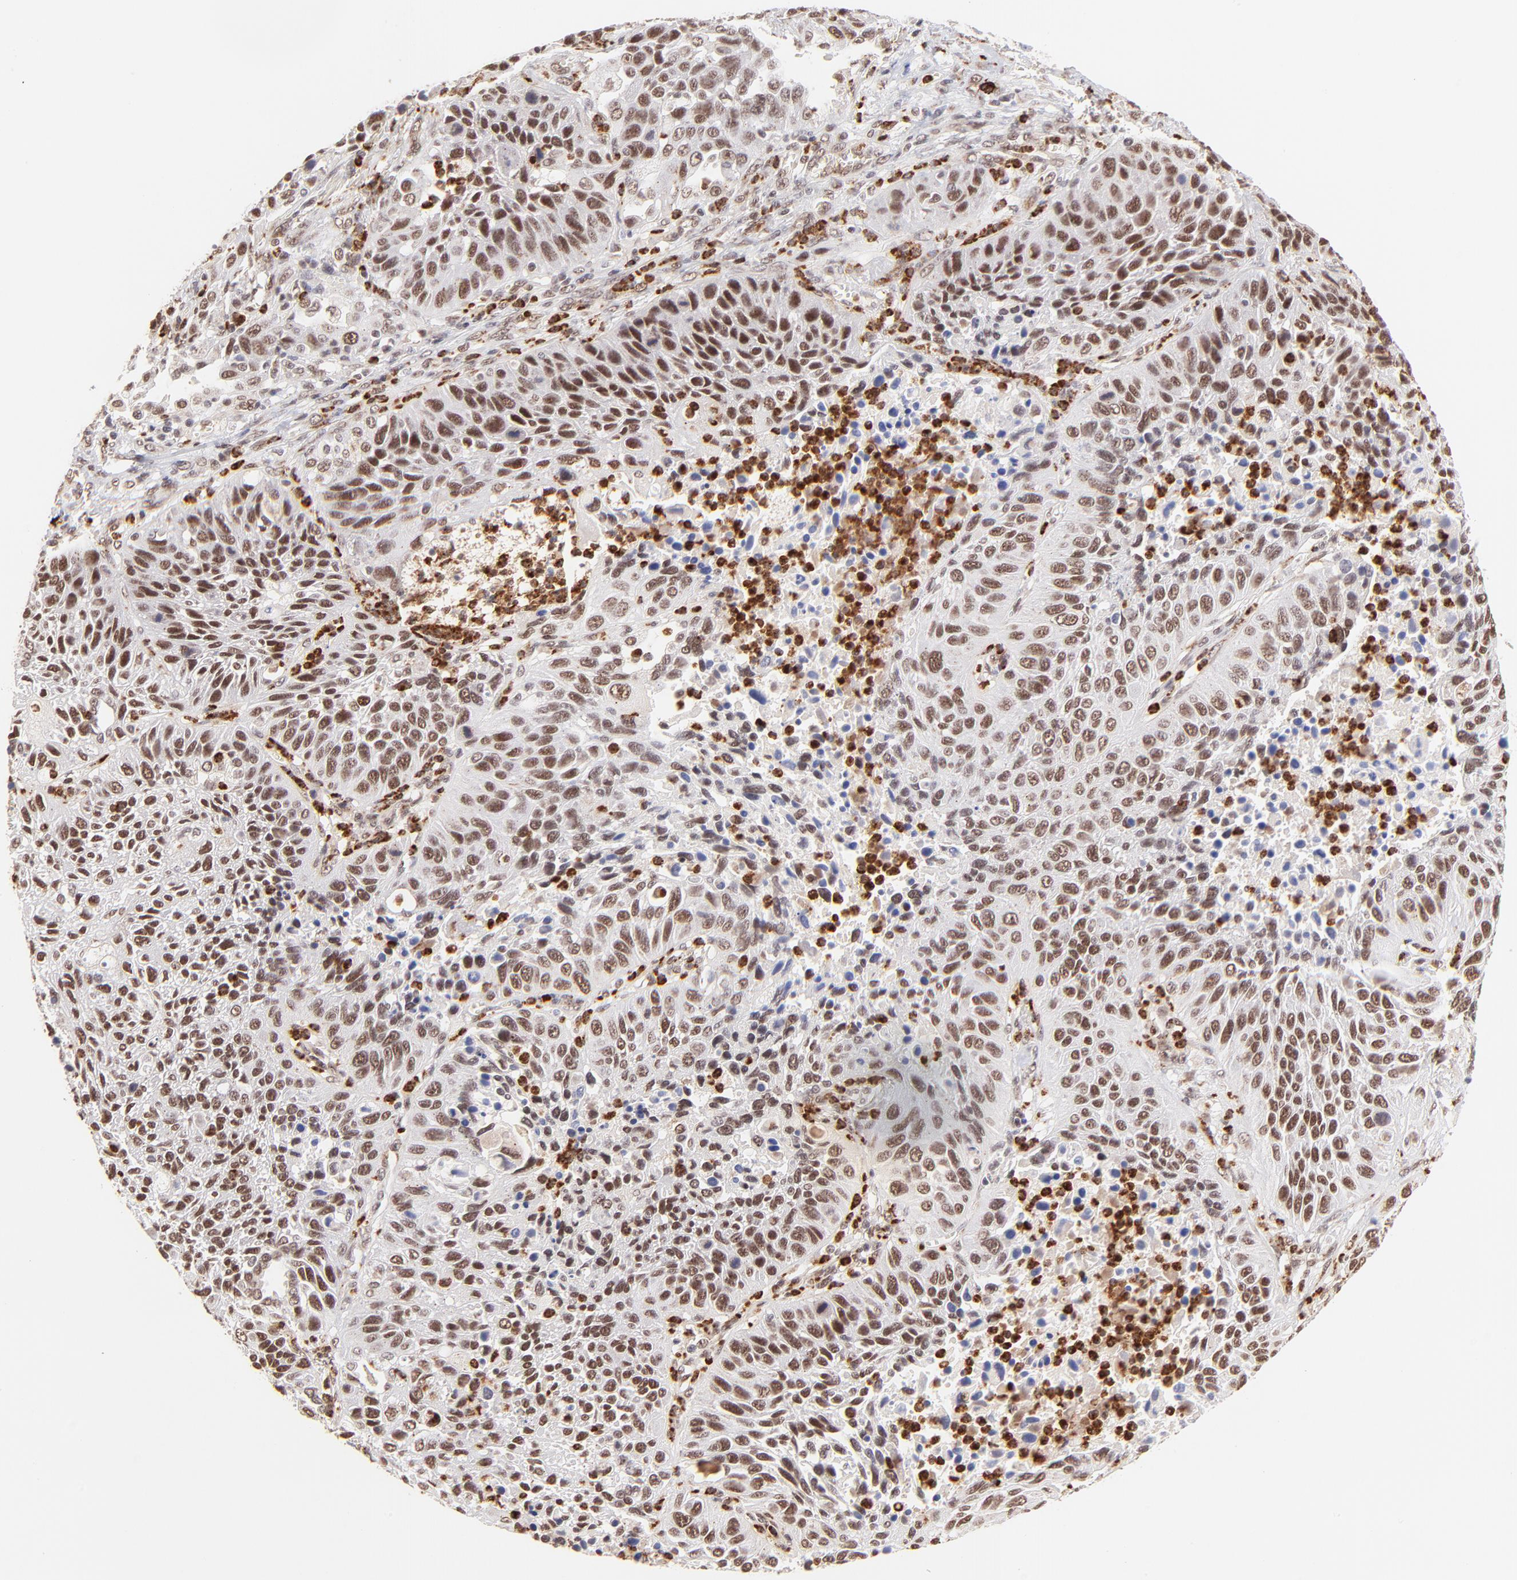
{"staining": {"intensity": "moderate", "quantity": ">75%", "location": "nuclear"}, "tissue": "lung cancer", "cell_type": "Tumor cells", "image_type": "cancer", "snomed": [{"axis": "morphology", "description": "Squamous cell carcinoma, NOS"}, {"axis": "topography", "description": "Lung"}], "caption": "Immunohistochemistry (DAB (3,3'-diaminobenzidine)) staining of human lung squamous cell carcinoma exhibits moderate nuclear protein positivity in about >75% of tumor cells.", "gene": "MED12", "patient": {"sex": "female", "age": 76}}